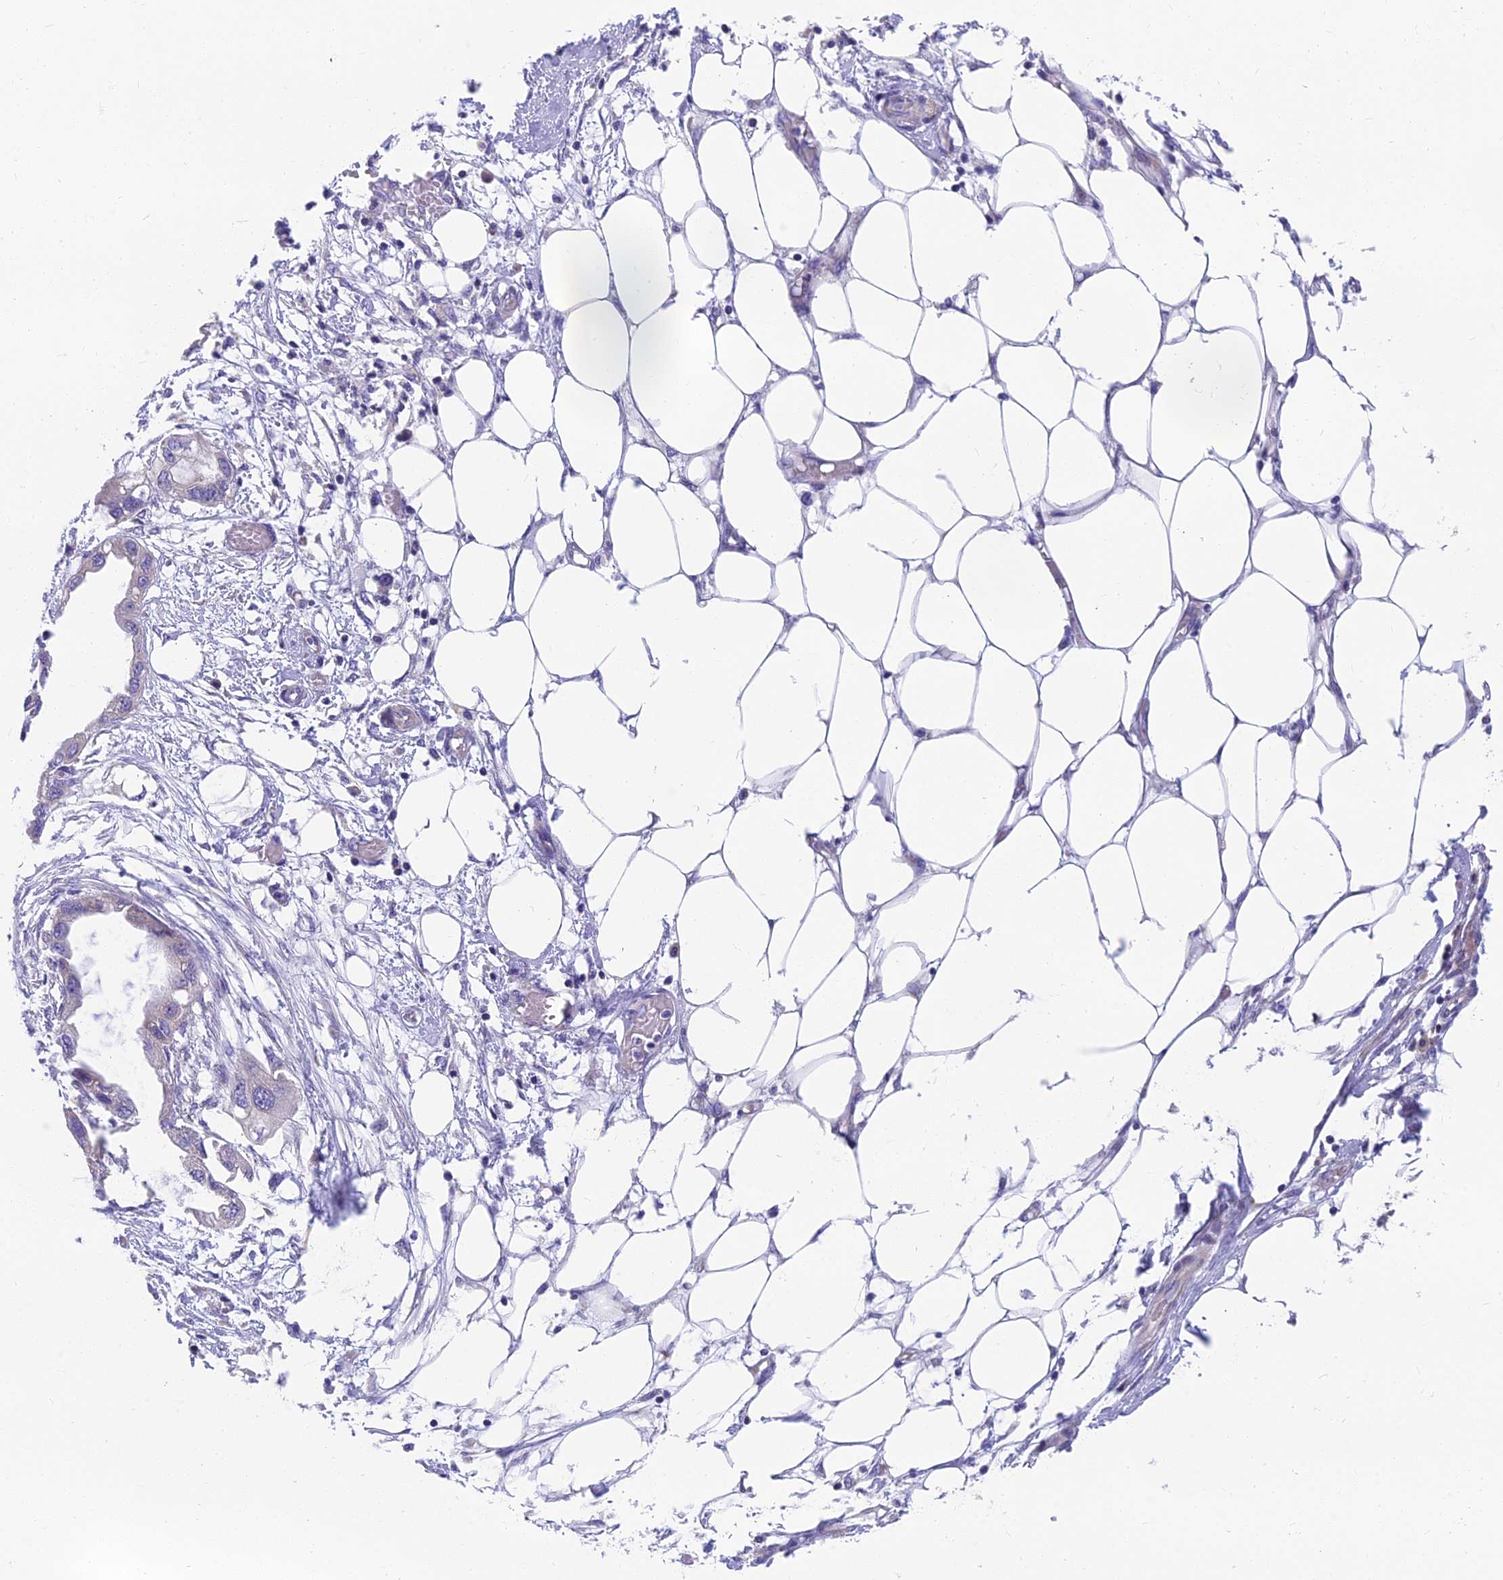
{"staining": {"intensity": "negative", "quantity": "none", "location": "none"}, "tissue": "endometrial cancer", "cell_type": "Tumor cells", "image_type": "cancer", "snomed": [{"axis": "morphology", "description": "Adenocarcinoma, NOS"}, {"axis": "morphology", "description": "Adenocarcinoma, metastatic, NOS"}, {"axis": "topography", "description": "Adipose tissue"}, {"axis": "topography", "description": "Endometrium"}], "caption": "This is a micrograph of immunohistochemistry staining of metastatic adenocarcinoma (endometrial), which shows no positivity in tumor cells.", "gene": "MVB12A", "patient": {"sex": "female", "age": 67}}